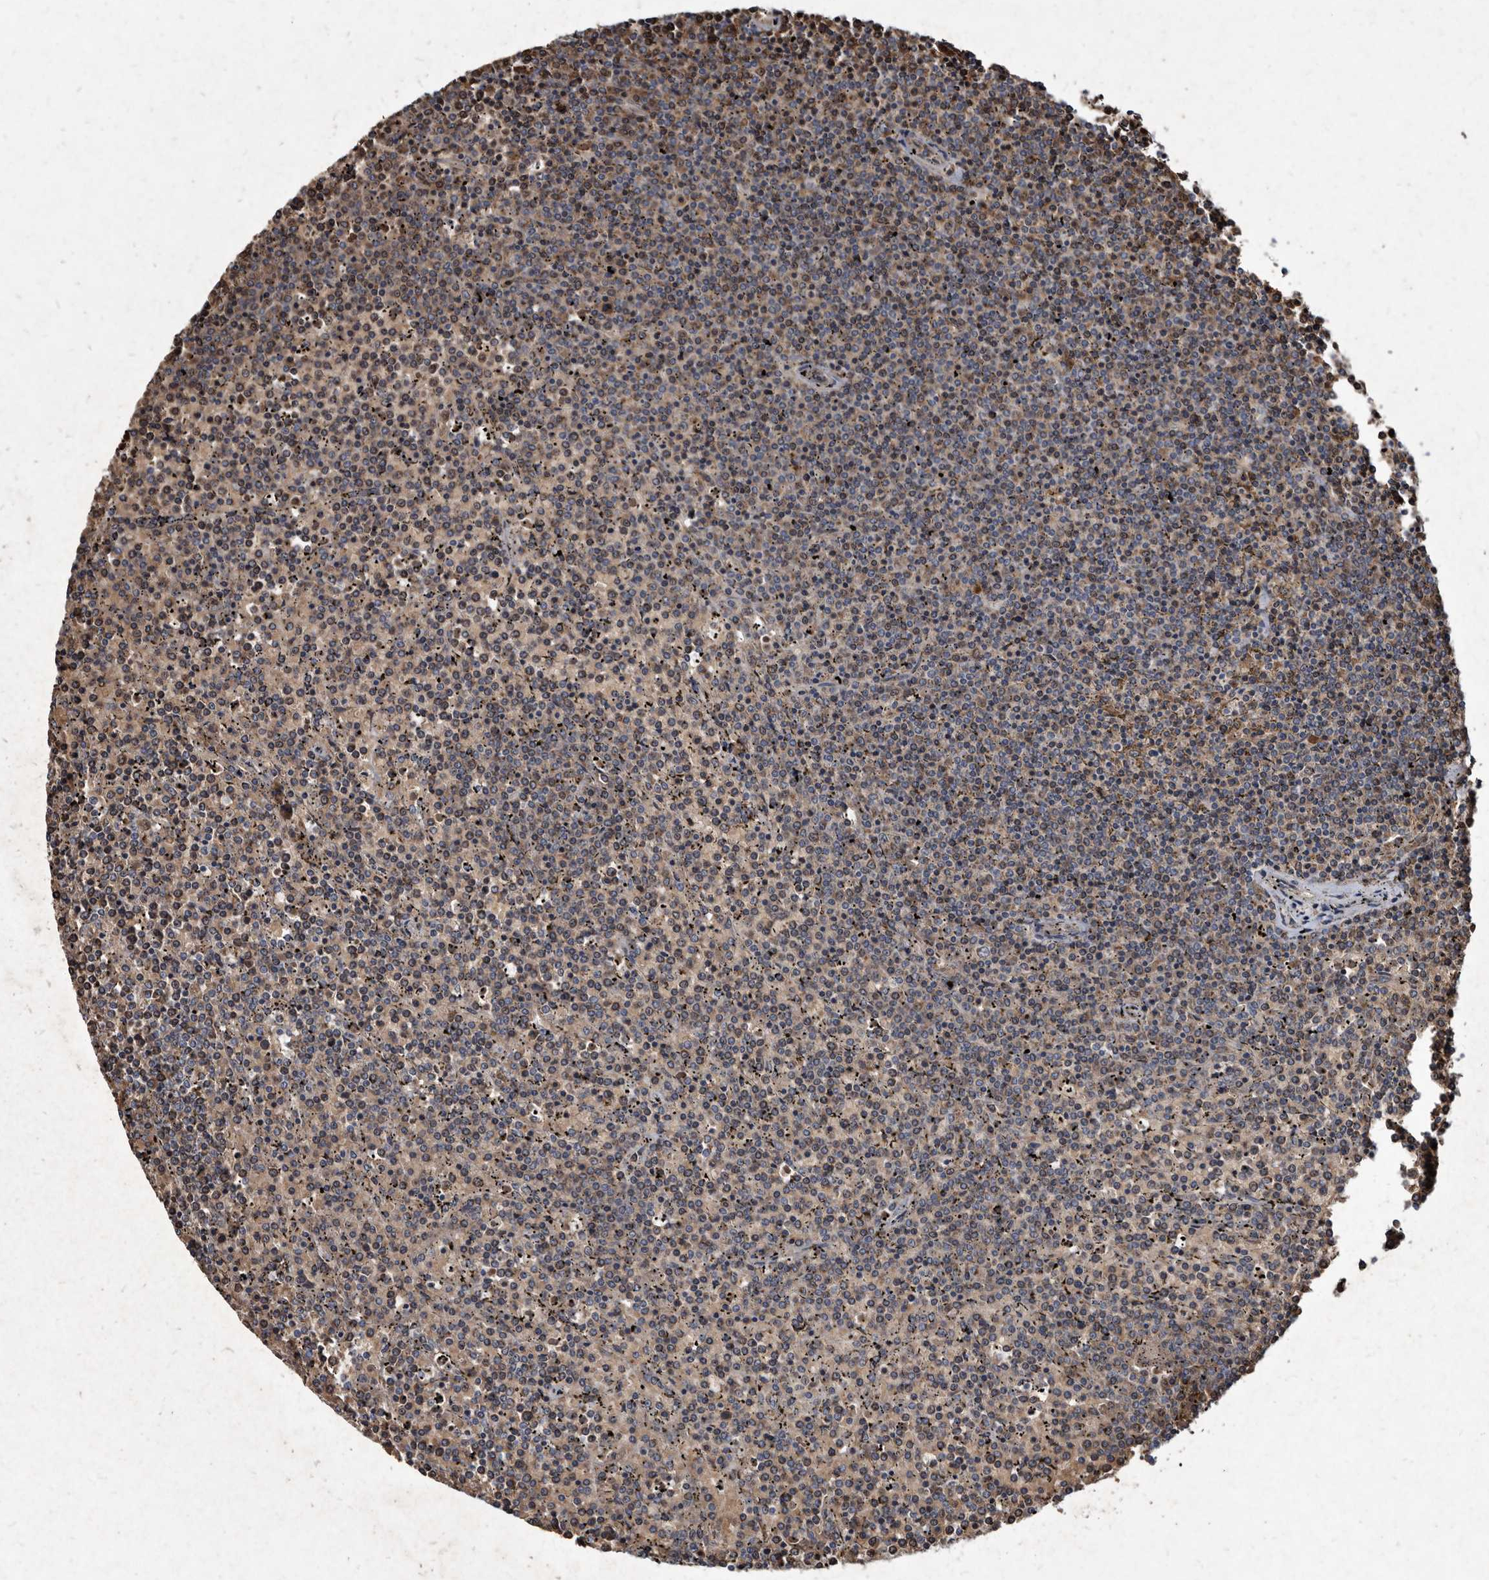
{"staining": {"intensity": "weak", "quantity": "25%-75%", "location": "cytoplasmic/membranous"}, "tissue": "lymphoma", "cell_type": "Tumor cells", "image_type": "cancer", "snomed": [{"axis": "morphology", "description": "Malignant lymphoma, non-Hodgkin's type, Low grade"}, {"axis": "topography", "description": "Spleen"}], "caption": "Approximately 25%-75% of tumor cells in human lymphoma display weak cytoplasmic/membranous protein positivity as visualized by brown immunohistochemical staining.", "gene": "YPEL3", "patient": {"sex": "female", "age": 19}}